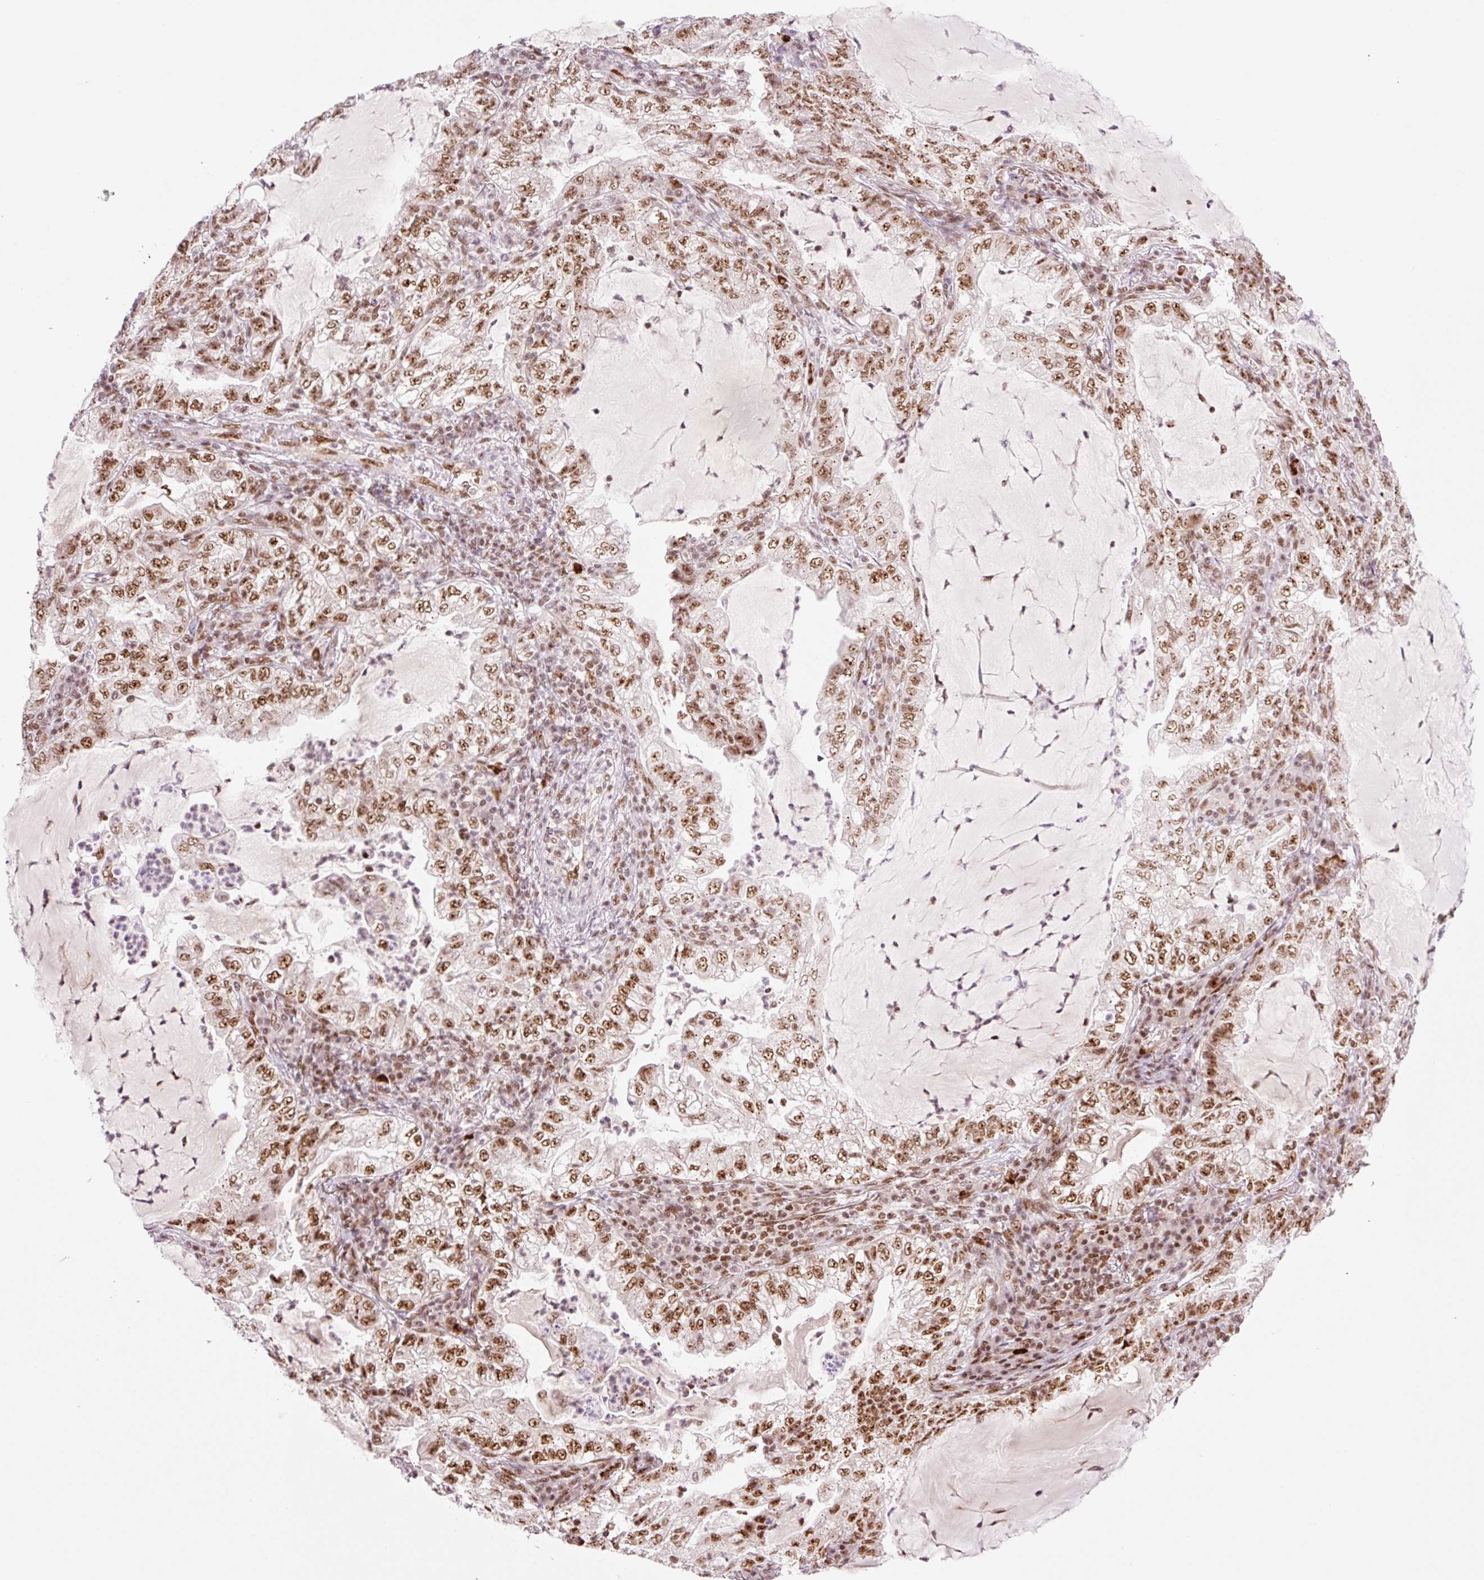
{"staining": {"intensity": "strong", "quantity": ">75%", "location": "nuclear"}, "tissue": "lung cancer", "cell_type": "Tumor cells", "image_type": "cancer", "snomed": [{"axis": "morphology", "description": "Adenocarcinoma, NOS"}, {"axis": "topography", "description": "Lung"}], "caption": "IHC of adenocarcinoma (lung) reveals high levels of strong nuclear expression in about >75% of tumor cells. (DAB IHC, brown staining for protein, blue staining for nuclei).", "gene": "PRDM11", "patient": {"sex": "female", "age": 73}}